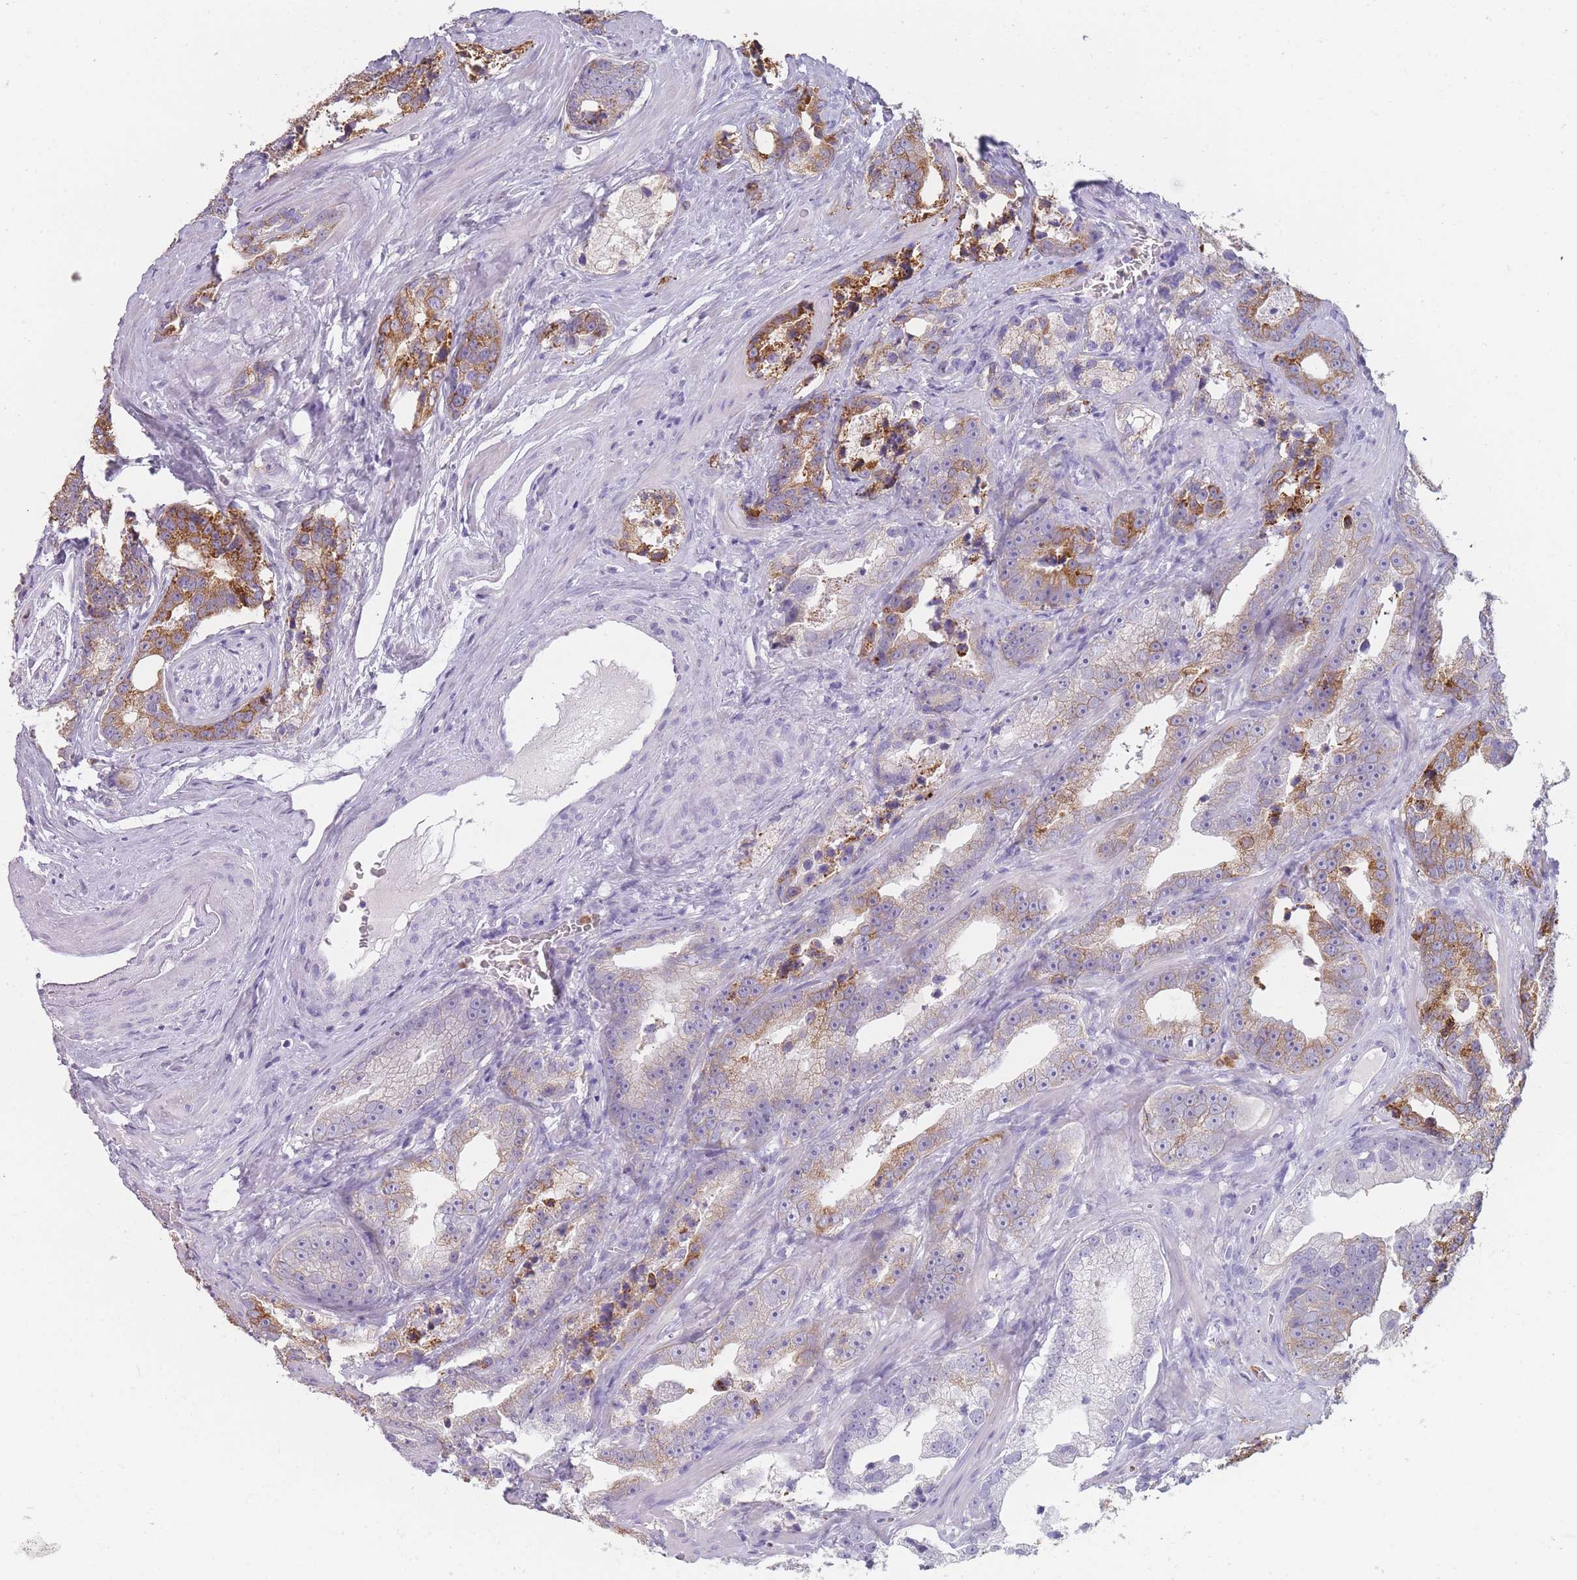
{"staining": {"intensity": "moderate", "quantity": "25%-75%", "location": "cytoplasmic/membranous"}, "tissue": "prostate cancer", "cell_type": "Tumor cells", "image_type": "cancer", "snomed": [{"axis": "morphology", "description": "Adenocarcinoma, High grade"}, {"axis": "topography", "description": "Prostate"}], "caption": "IHC photomicrograph of high-grade adenocarcinoma (prostate) stained for a protein (brown), which reveals medium levels of moderate cytoplasmic/membranous staining in approximately 25%-75% of tumor cells.", "gene": "ZNF627", "patient": {"sex": "male", "age": 62}}